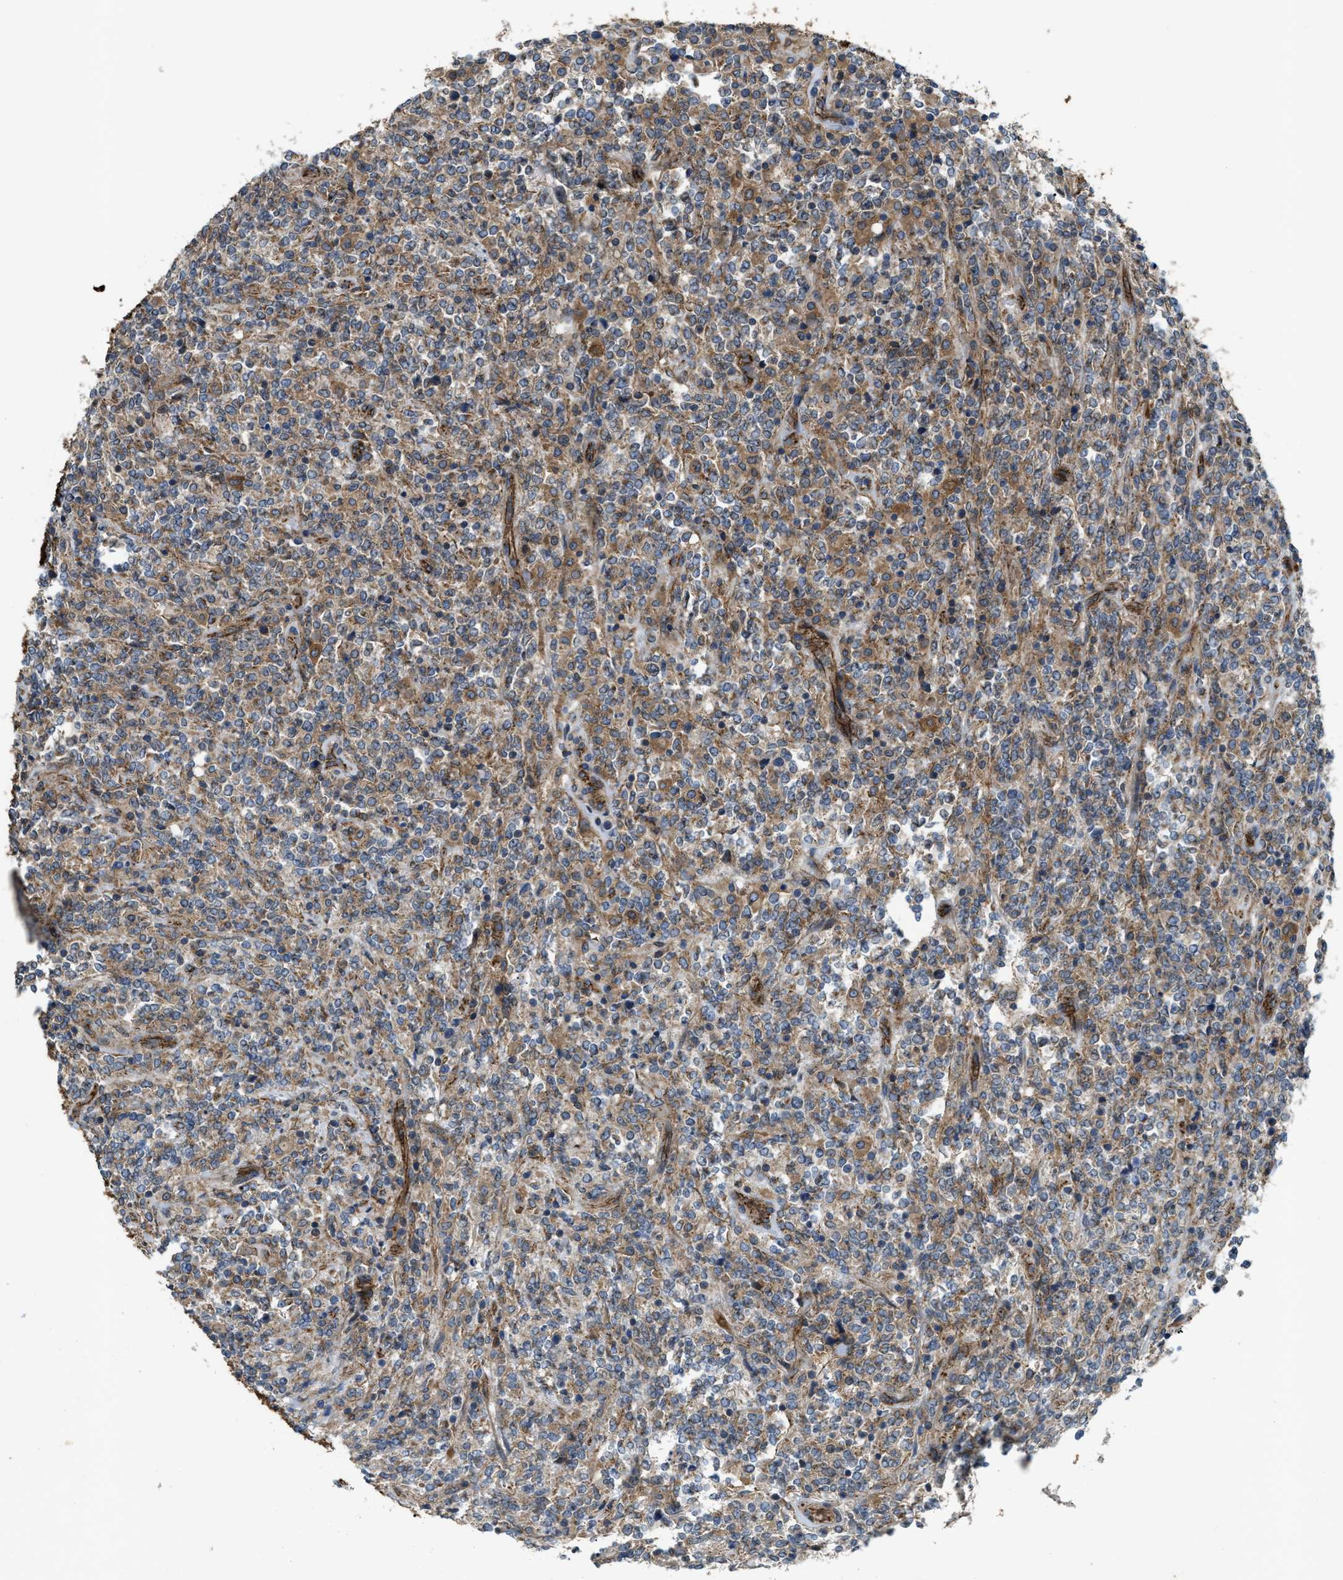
{"staining": {"intensity": "weak", "quantity": "25%-75%", "location": "cytoplasmic/membranous"}, "tissue": "lymphoma", "cell_type": "Tumor cells", "image_type": "cancer", "snomed": [{"axis": "morphology", "description": "Malignant lymphoma, non-Hodgkin's type, High grade"}, {"axis": "topography", "description": "Soft tissue"}], "caption": "A micrograph showing weak cytoplasmic/membranous expression in about 25%-75% of tumor cells in high-grade malignant lymphoma, non-Hodgkin's type, as visualized by brown immunohistochemical staining.", "gene": "ERC1", "patient": {"sex": "male", "age": 18}}